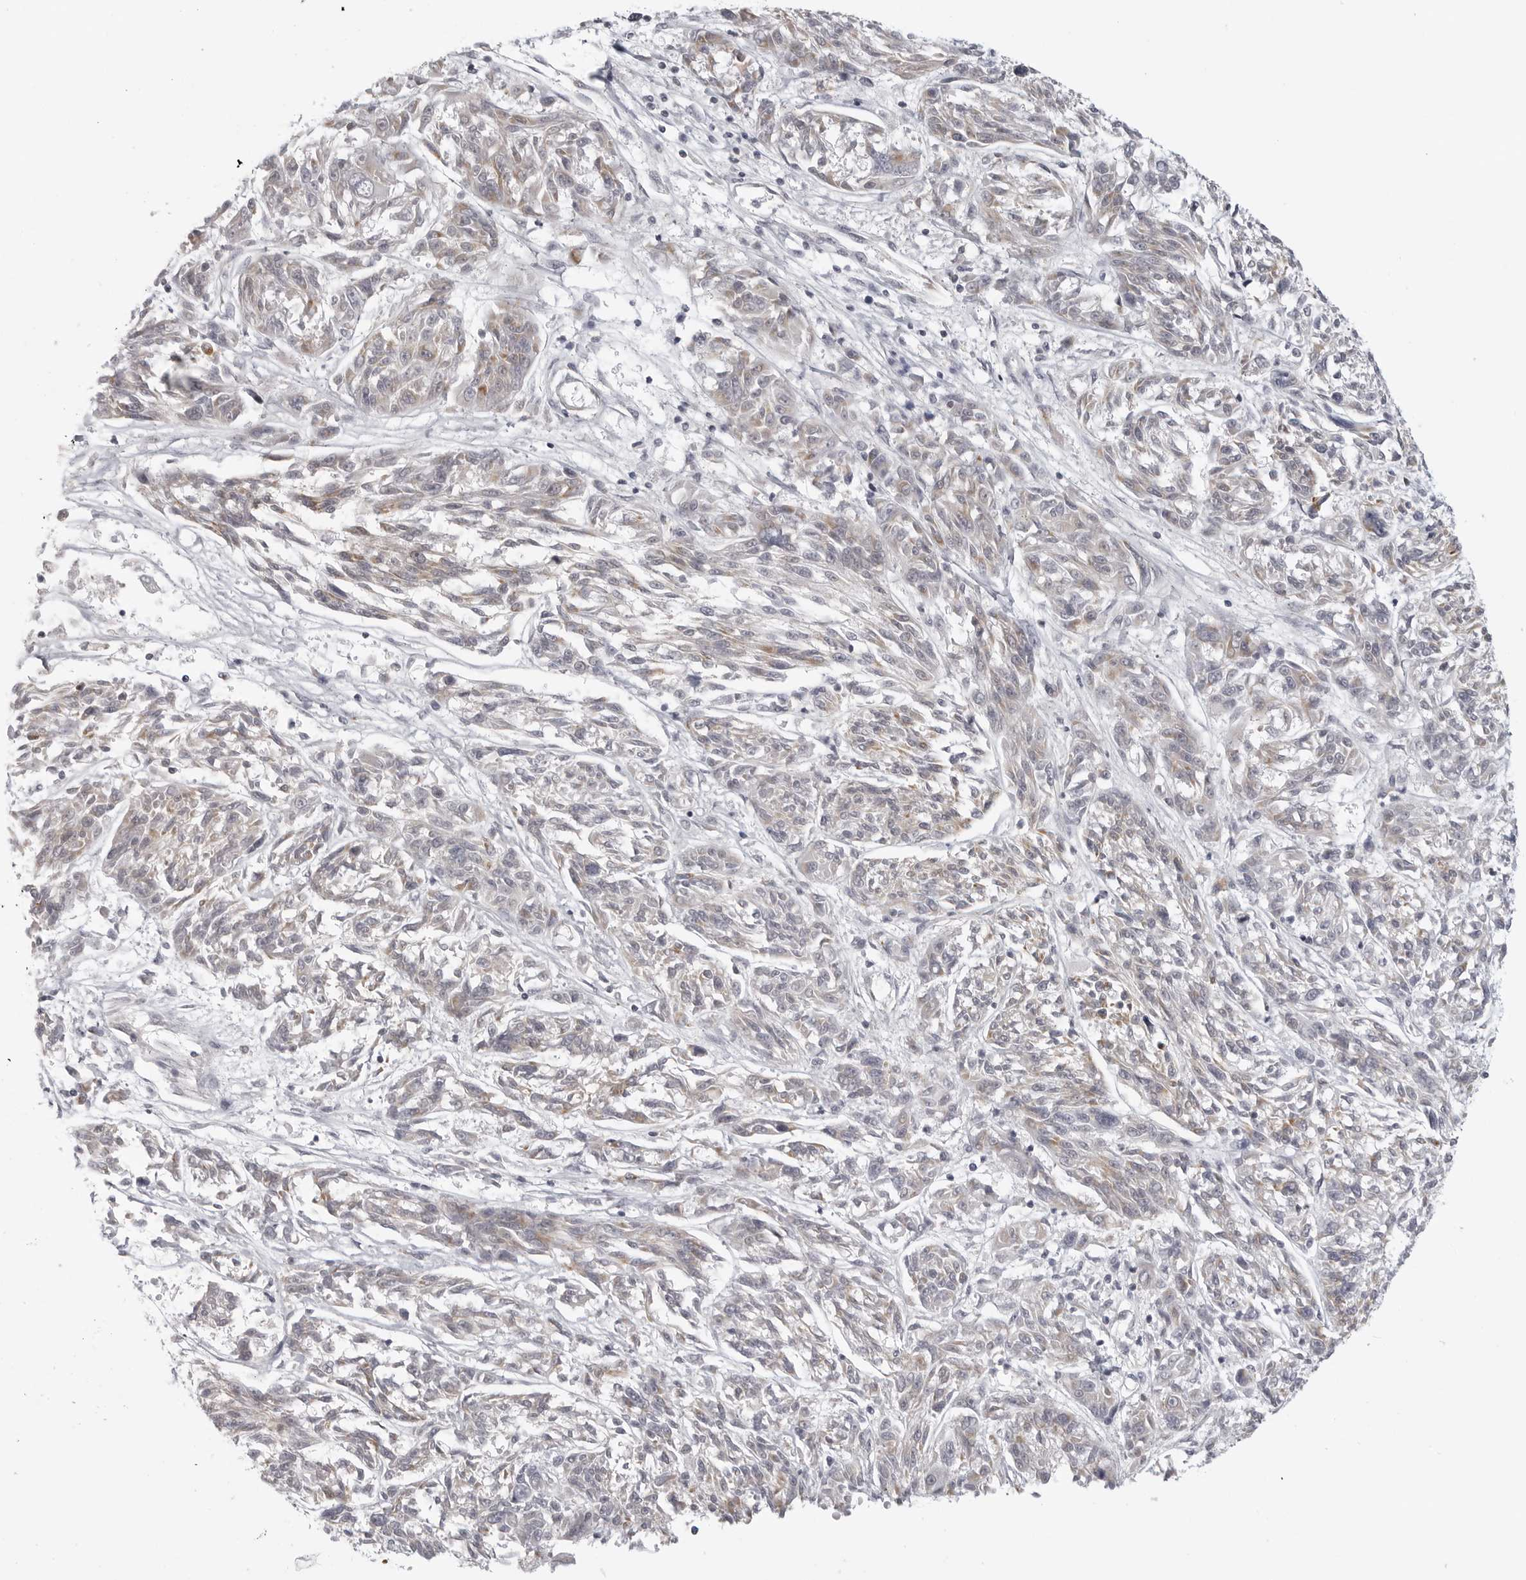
{"staining": {"intensity": "negative", "quantity": "none", "location": "none"}, "tissue": "melanoma", "cell_type": "Tumor cells", "image_type": "cancer", "snomed": [{"axis": "morphology", "description": "Malignant melanoma, NOS"}, {"axis": "topography", "description": "Skin"}], "caption": "This is an immunohistochemistry micrograph of human malignant melanoma. There is no staining in tumor cells.", "gene": "MAP7D1", "patient": {"sex": "male", "age": 53}}